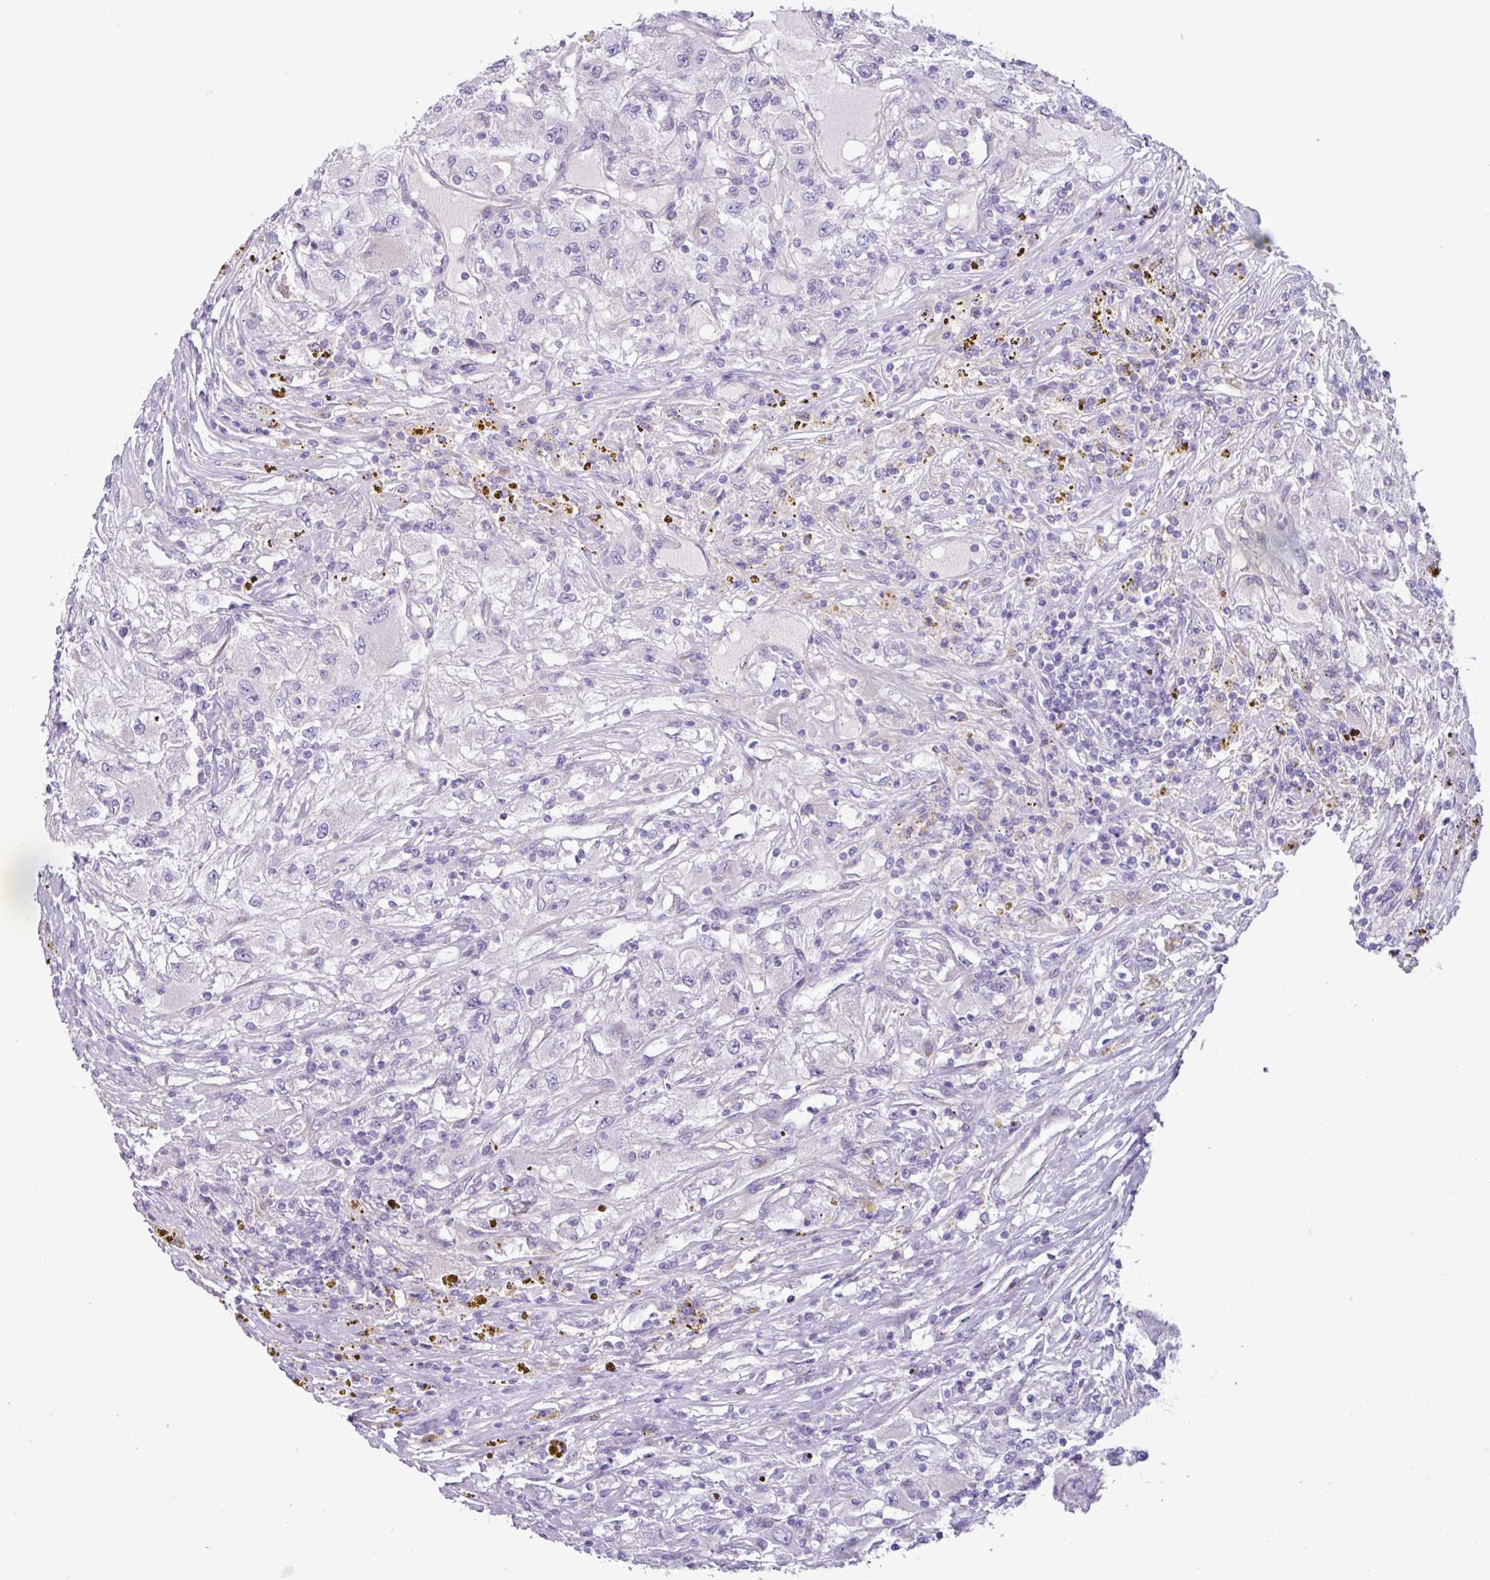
{"staining": {"intensity": "negative", "quantity": "none", "location": "none"}, "tissue": "renal cancer", "cell_type": "Tumor cells", "image_type": "cancer", "snomed": [{"axis": "morphology", "description": "Adenocarcinoma, NOS"}, {"axis": "topography", "description": "Kidney"}], "caption": "High power microscopy photomicrograph of an immunohistochemistry micrograph of renal cancer, revealing no significant positivity in tumor cells.", "gene": "STIMATE", "patient": {"sex": "female", "age": 67}}